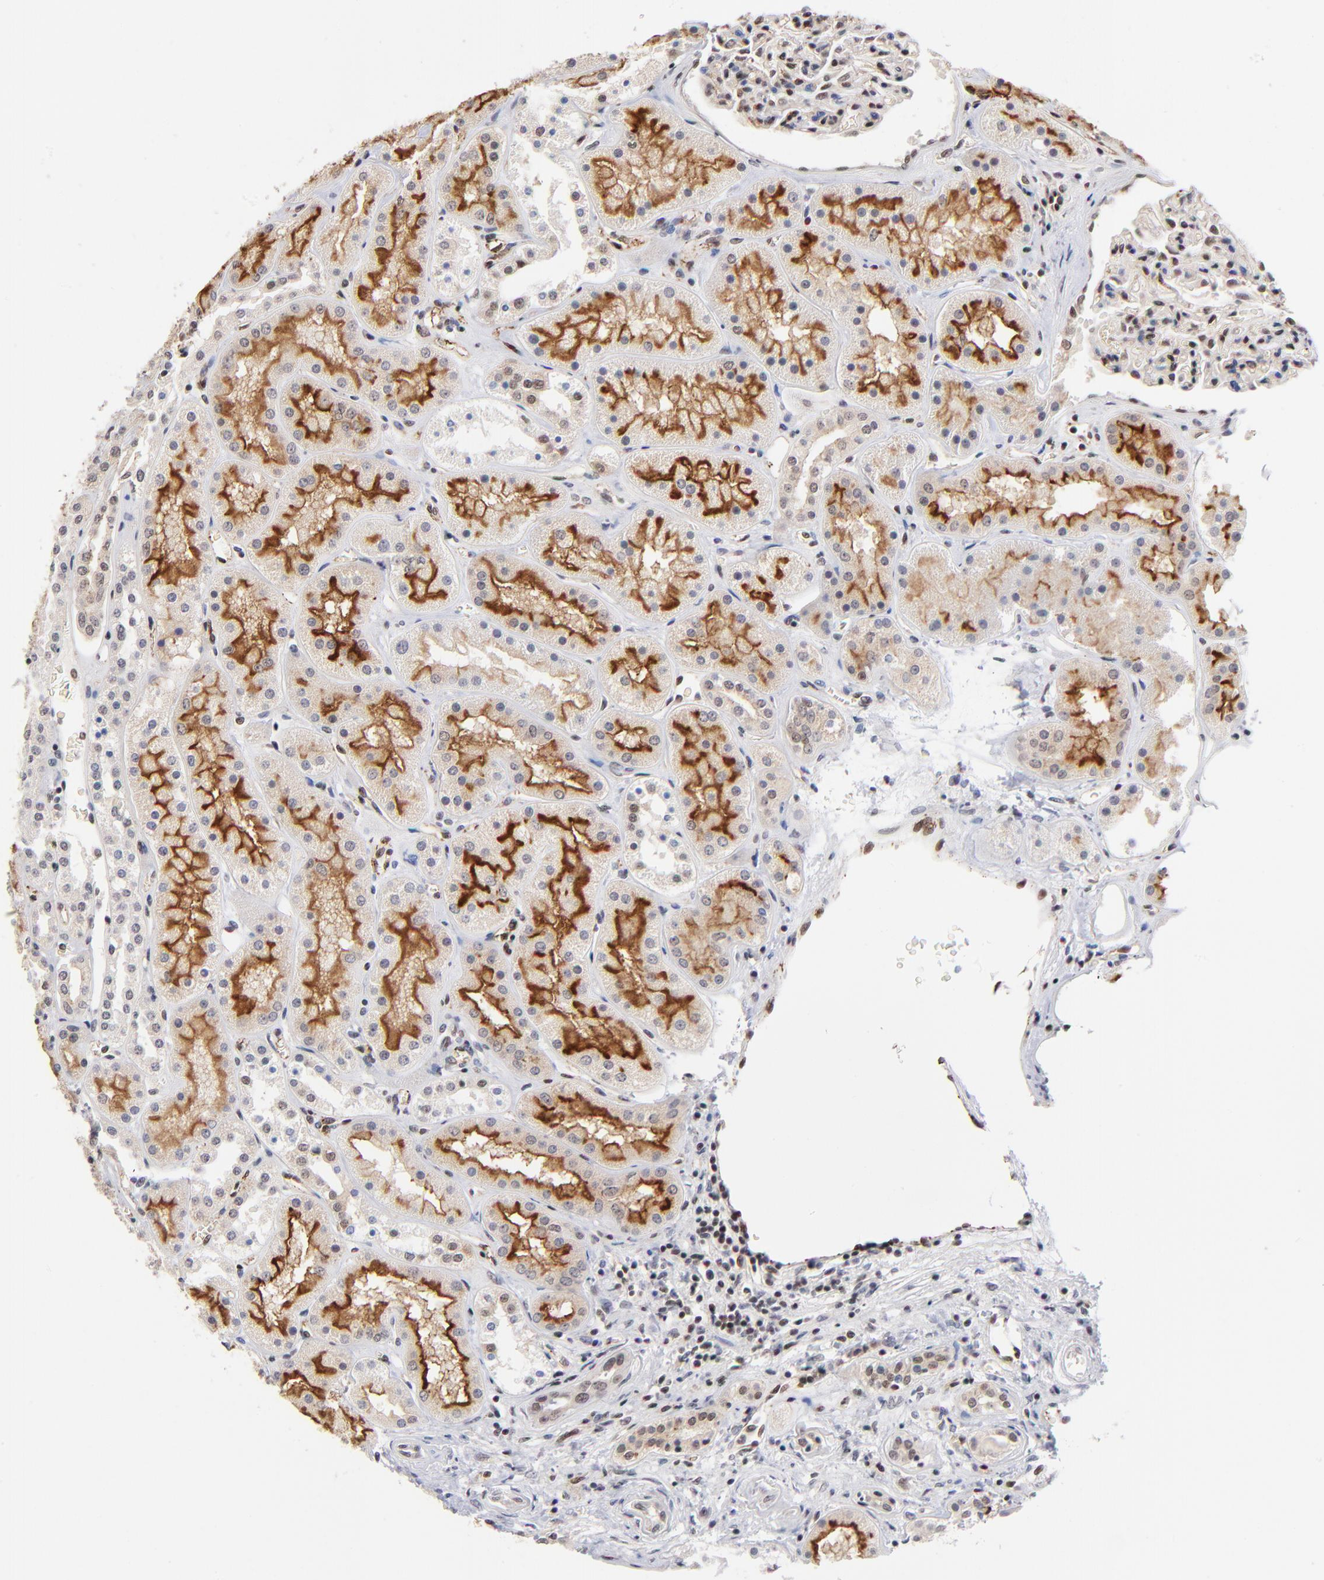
{"staining": {"intensity": "weak", "quantity": "25%-75%", "location": "nuclear"}, "tissue": "kidney", "cell_type": "Cells in glomeruli", "image_type": "normal", "snomed": [{"axis": "morphology", "description": "Normal tissue, NOS"}, {"axis": "topography", "description": "Kidney"}], "caption": "Benign kidney reveals weak nuclear positivity in approximately 25%-75% of cells in glomeruli.", "gene": "GABPA", "patient": {"sex": "male", "age": 28}}